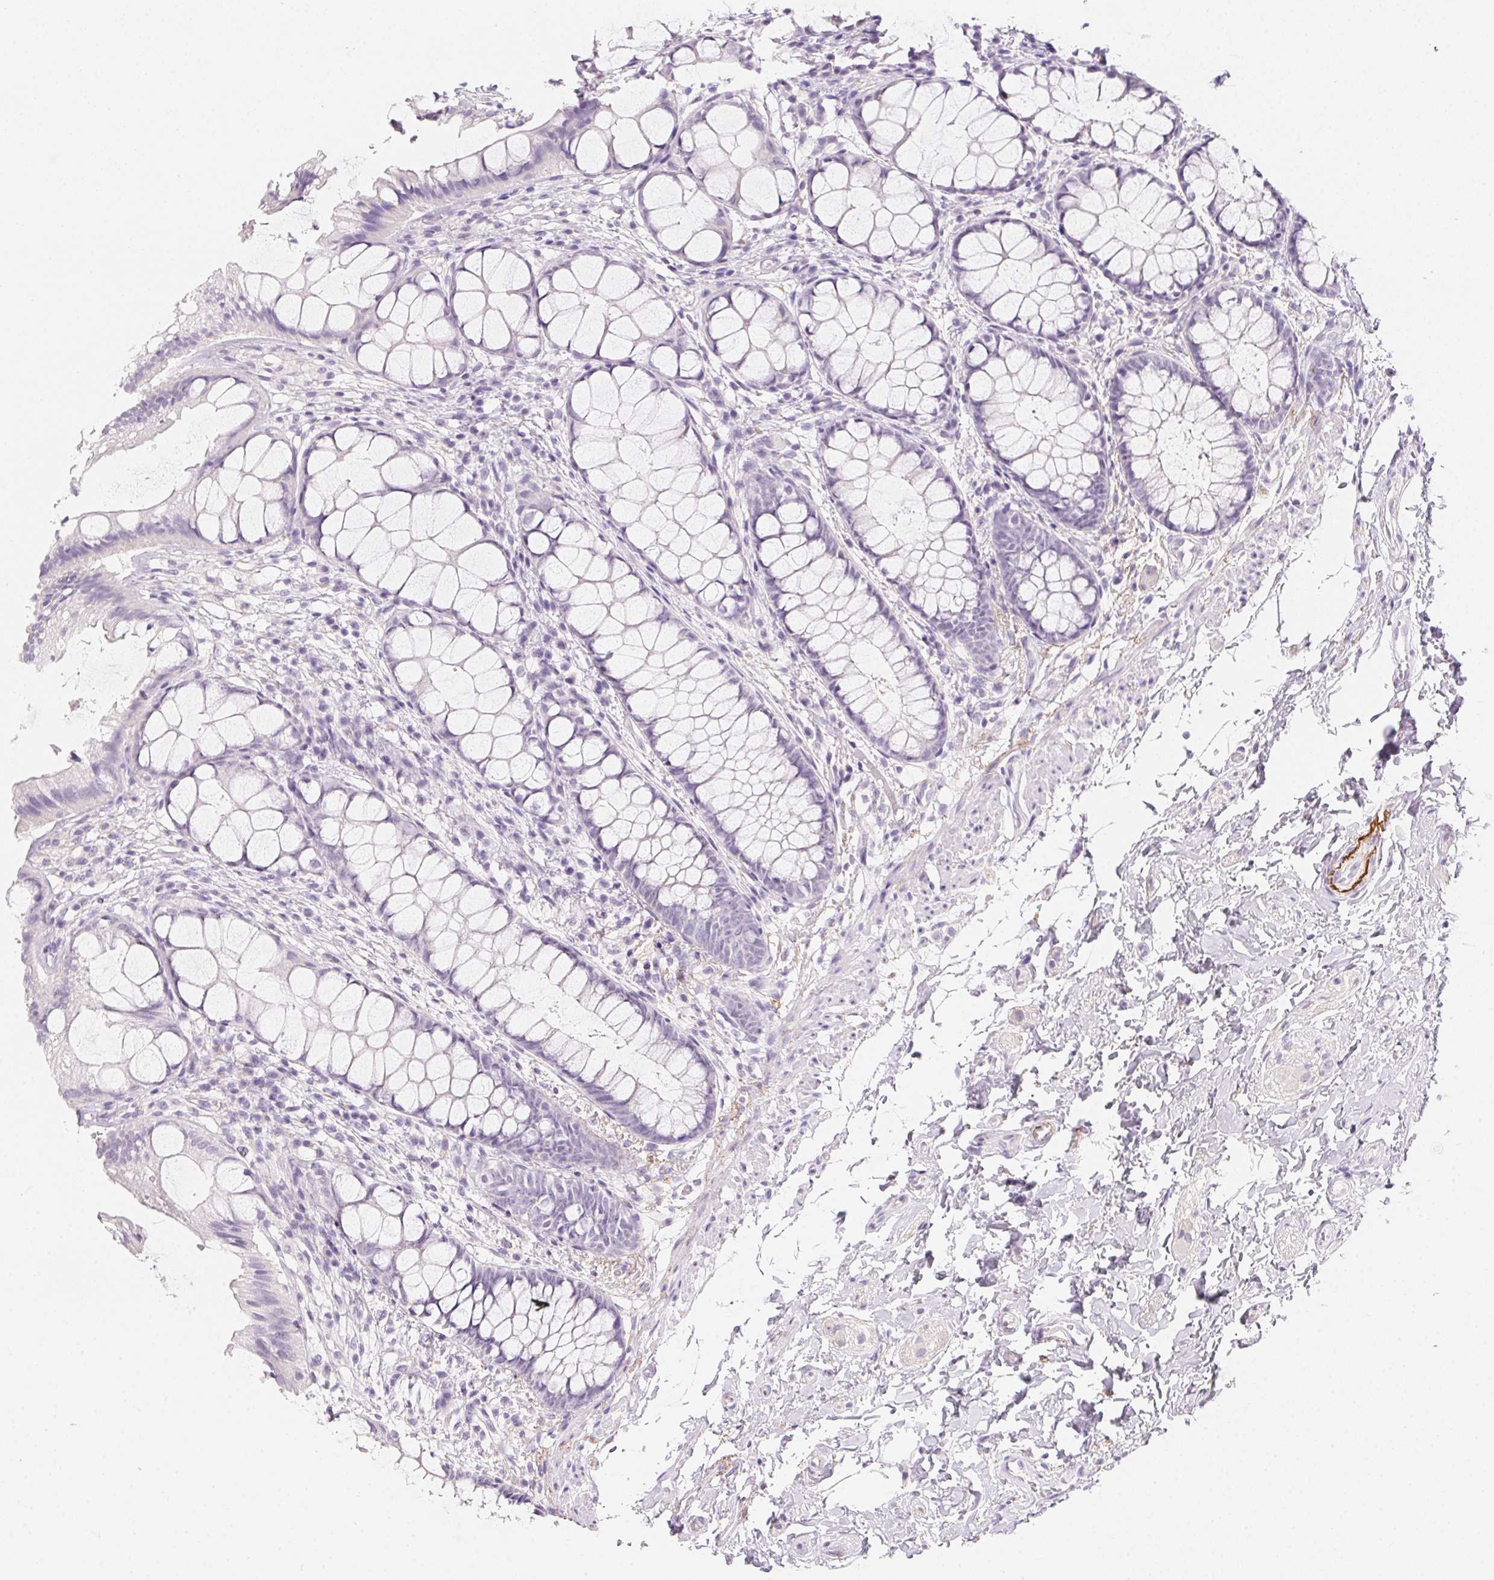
{"staining": {"intensity": "negative", "quantity": "none", "location": "none"}, "tissue": "rectum", "cell_type": "Glandular cells", "image_type": "normal", "snomed": [{"axis": "morphology", "description": "Normal tissue, NOS"}, {"axis": "topography", "description": "Rectum"}], "caption": "Image shows no significant protein positivity in glandular cells of benign rectum.", "gene": "MYL4", "patient": {"sex": "female", "age": 62}}